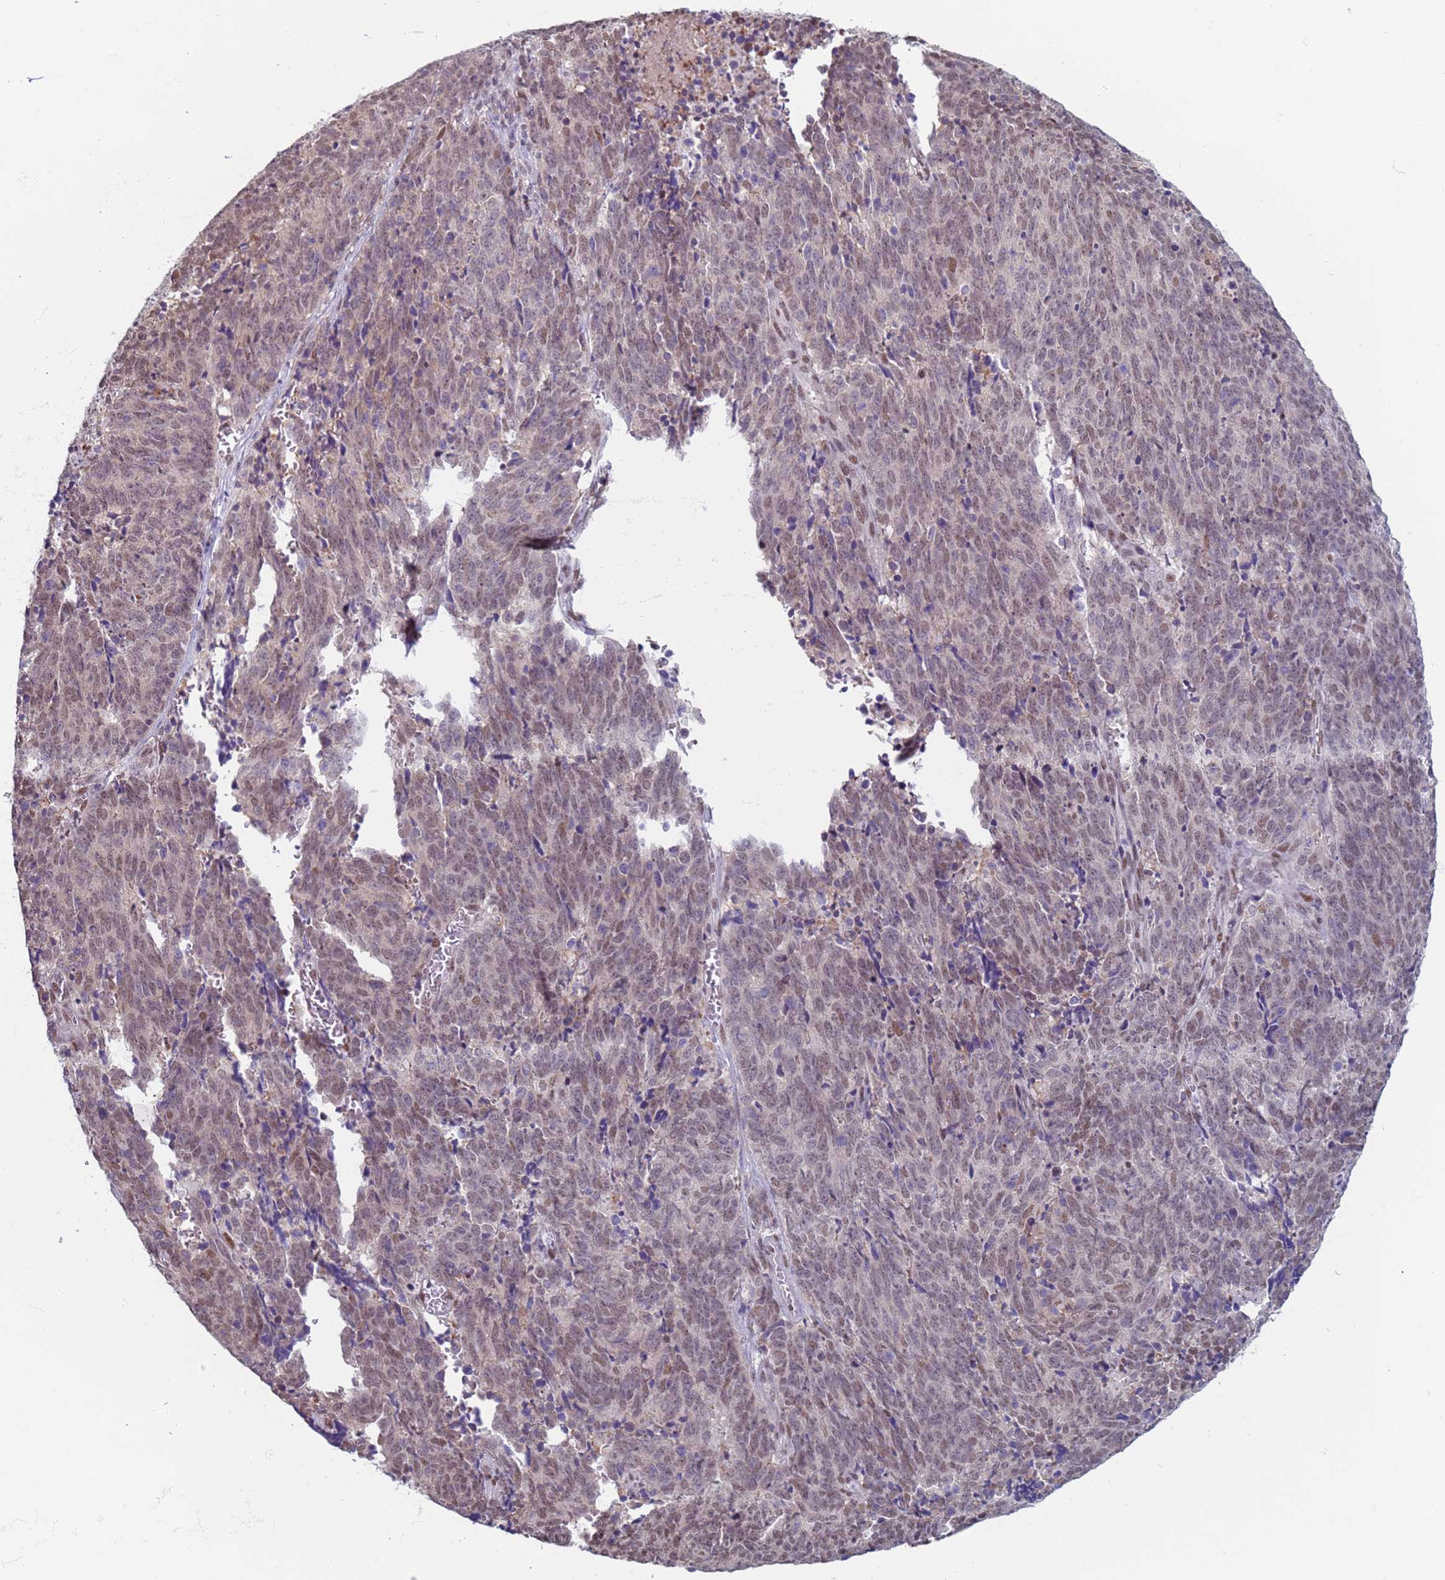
{"staining": {"intensity": "weak", "quantity": "25%-75%", "location": "nuclear"}, "tissue": "cervical cancer", "cell_type": "Tumor cells", "image_type": "cancer", "snomed": [{"axis": "morphology", "description": "Squamous cell carcinoma, NOS"}, {"axis": "topography", "description": "Cervix"}], "caption": "Protein staining of cervical squamous cell carcinoma tissue exhibits weak nuclear positivity in approximately 25%-75% of tumor cells. The protein of interest is stained brown, and the nuclei are stained in blue (DAB IHC with brightfield microscopy, high magnification).", "gene": "SAE1", "patient": {"sex": "female", "age": 29}}